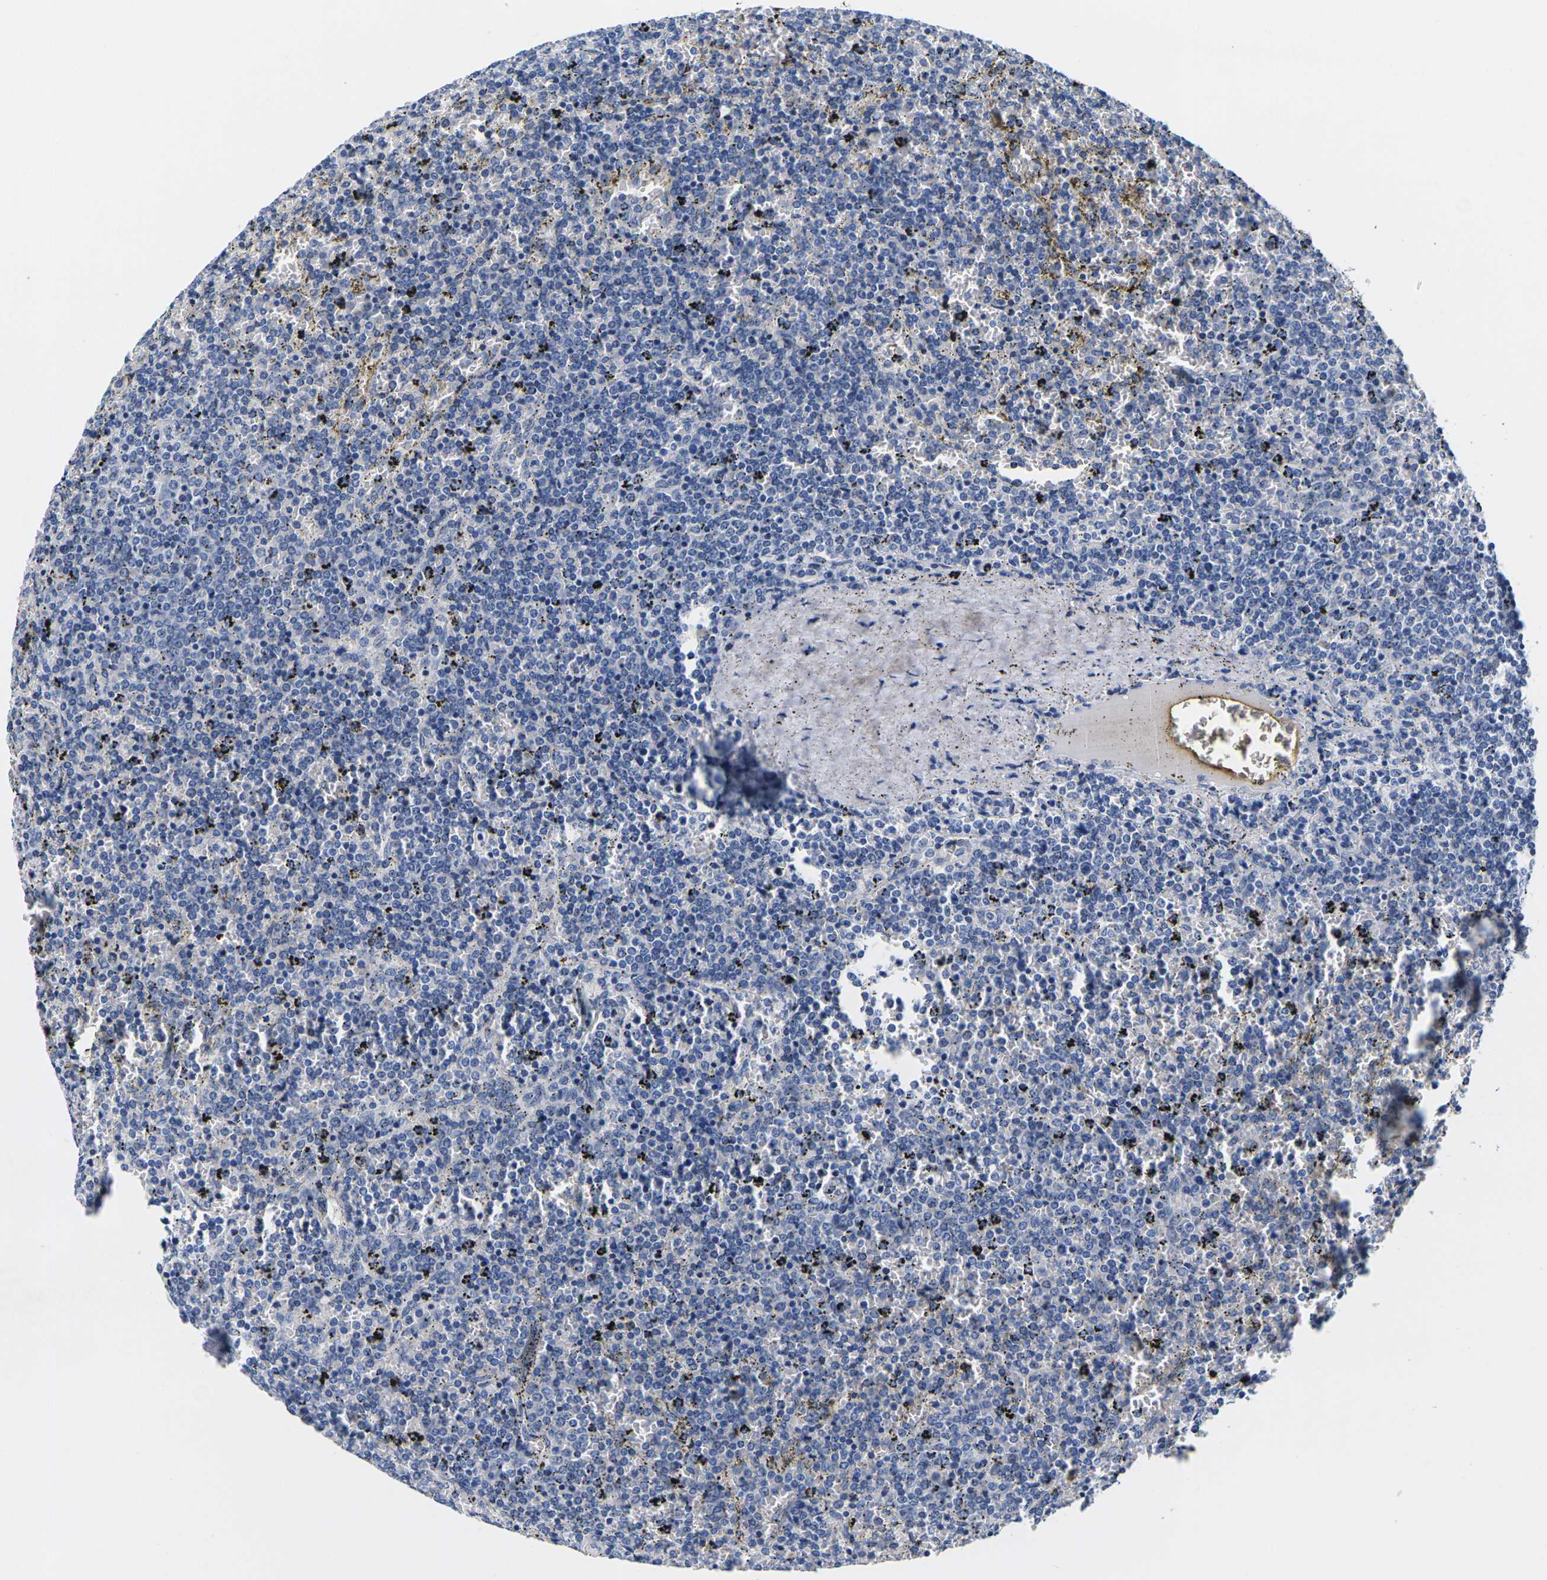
{"staining": {"intensity": "negative", "quantity": "none", "location": "none"}, "tissue": "lymphoma", "cell_type": "Tumor cells", "image_type": "cancer", "snomed": [{"axis": "morphology", "description": "Malignant lymphoma, non-Hodgkin's type, Low grade"}, {"axis": "topography", "description": "Spleen"}], "caption": "Tumor cells are negative for brown protein staining in lymphoma.", "gene": "NOCT", "patient": {"sex": "female", "age": 77}}